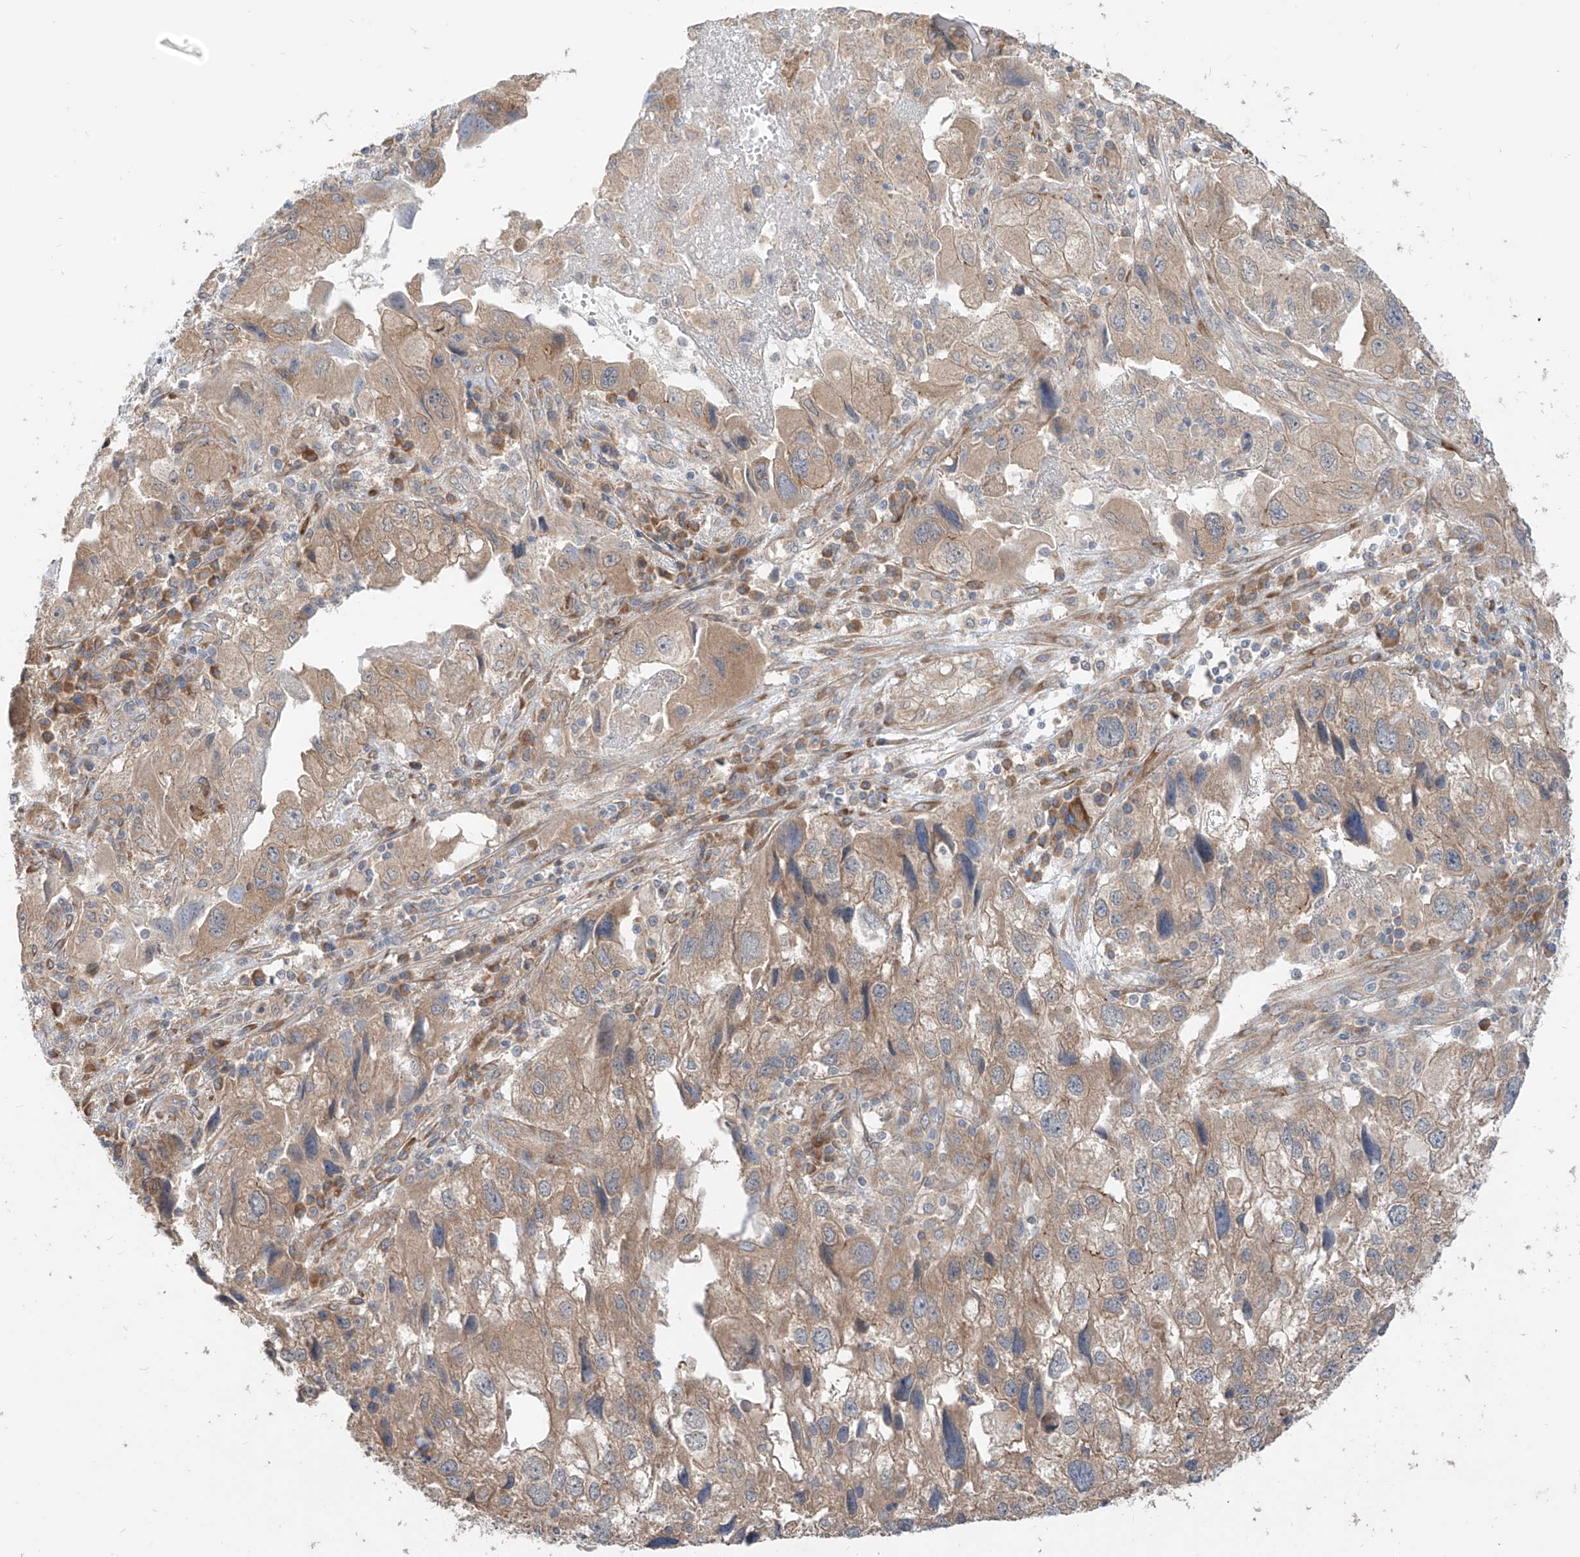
{"staining": {"intensity": "weak", "quantity": ">75%", "location": "cytoplasmic/membranous"}, "tissue": "endometrial cancer", "cell_type": "Tumor cells", "image_type": "cancer", "snomed": [{"axis": "morphology", "description": "Adenocarcinoma, NOS"}, {"axis": "topography", "description": "Endometrium"}], "caption": "Human endometrial cancer (adenocarcinoma) stained for a protein (brown) demonstrates weak cytoplasmic/membranous positive staining in about >75% of tumor cells.", "gene": "MTUS2", "patient": {"sex": "female", "age": 49}}